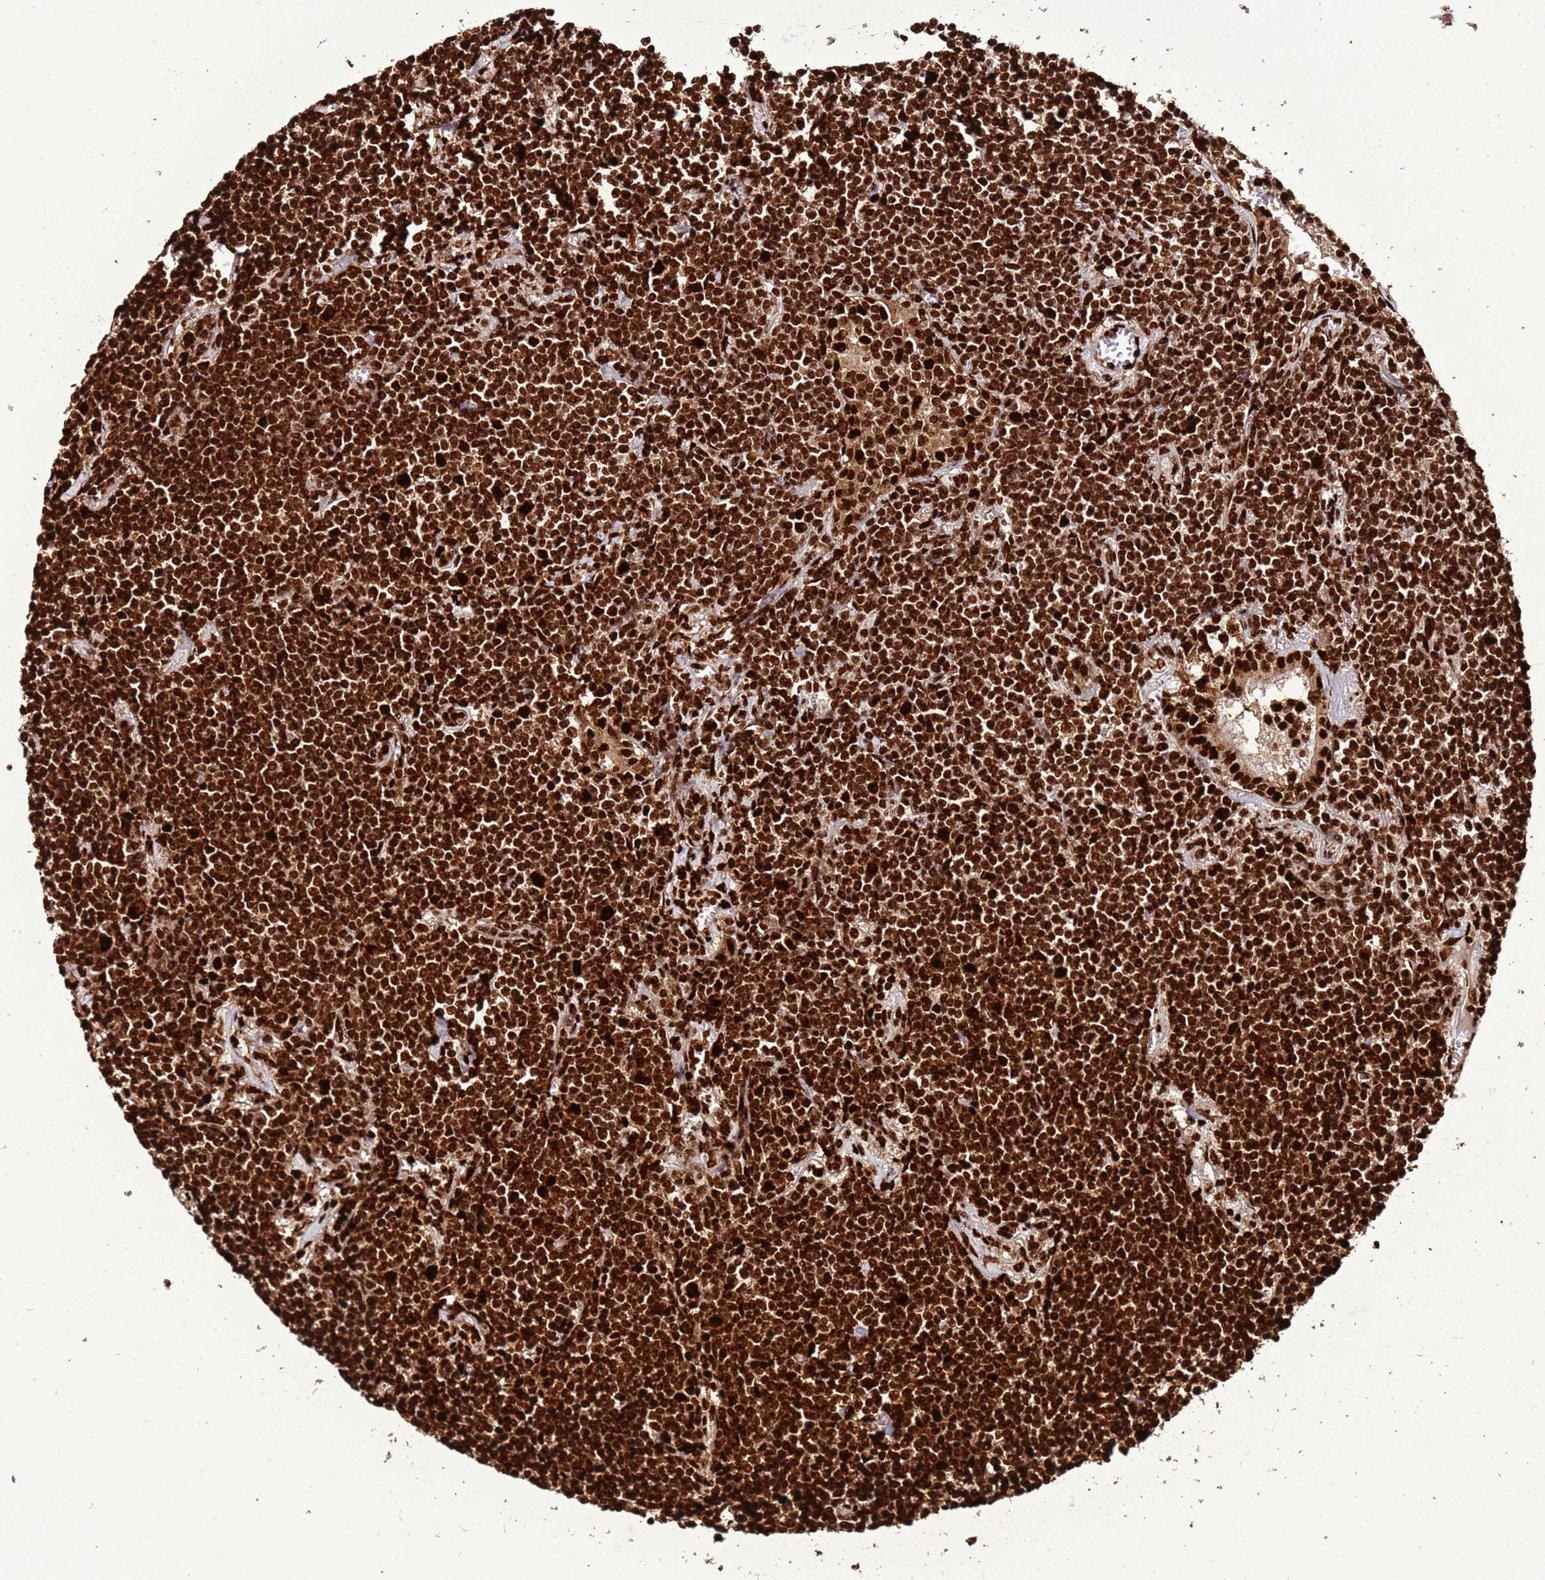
{"staining": {"intensity": "strong", "quantity": ">75%", "location": "nuclear"}, "tissue": "lymphoma", "cell_type": "Tumor cells", "image_type": "cancer", "snomed": [{"axis": "morphology", "description": "Malignant lymphoma, non-Hodgkin's type, Low grade"}, {"axis": "topography", "description": "Lung"}], "caption": "DAB (3,3'-diaminobenzidine) immunohistochemical staining of lymphoma exhibits strong nuclear protein expression in approximately >75% of tumor cells.", "gene": "HNRNPAB", "patient": {"sex": "female", "age": 71}}